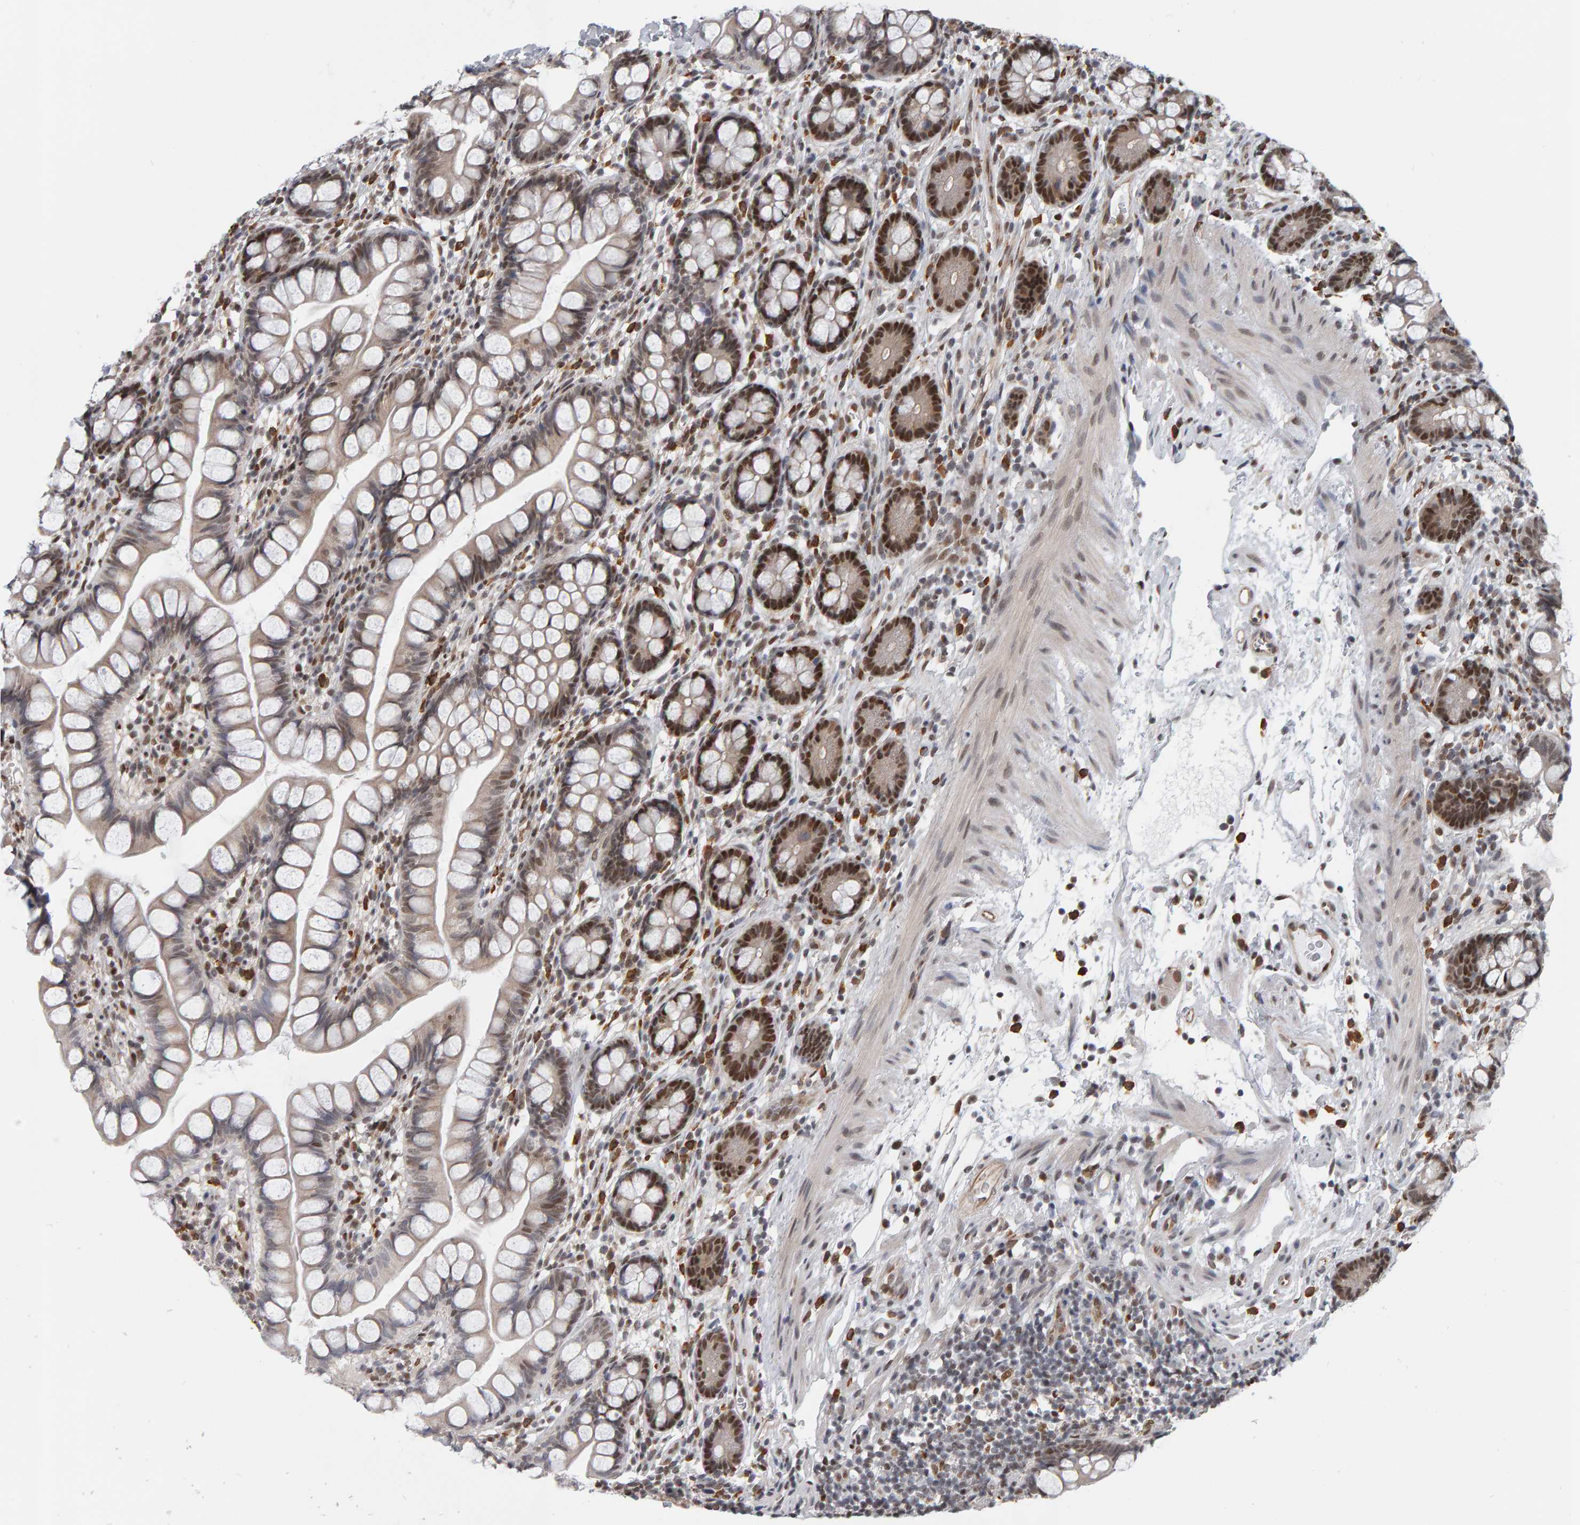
{"staining": {"intensity": "strong", "quantity": "25%-75%", "location": "nuclear"}, "tissue": "small intestine", "cell_type": "Glandular cells", "image_type": "normal", "snomed": [{"axis": "morphology", "description": "Normal tissue, NOS"}, {"axis": "topography", "description": "Small intestine"}], "caption": "About 25%-75% of glandular cells in normal human small intestine demonstrate strong nuclear protein expression as visualized by brown immunohistochemical staining.", "gene": "ATF7IP", "patient": {"sex": "female", "age": 84}}